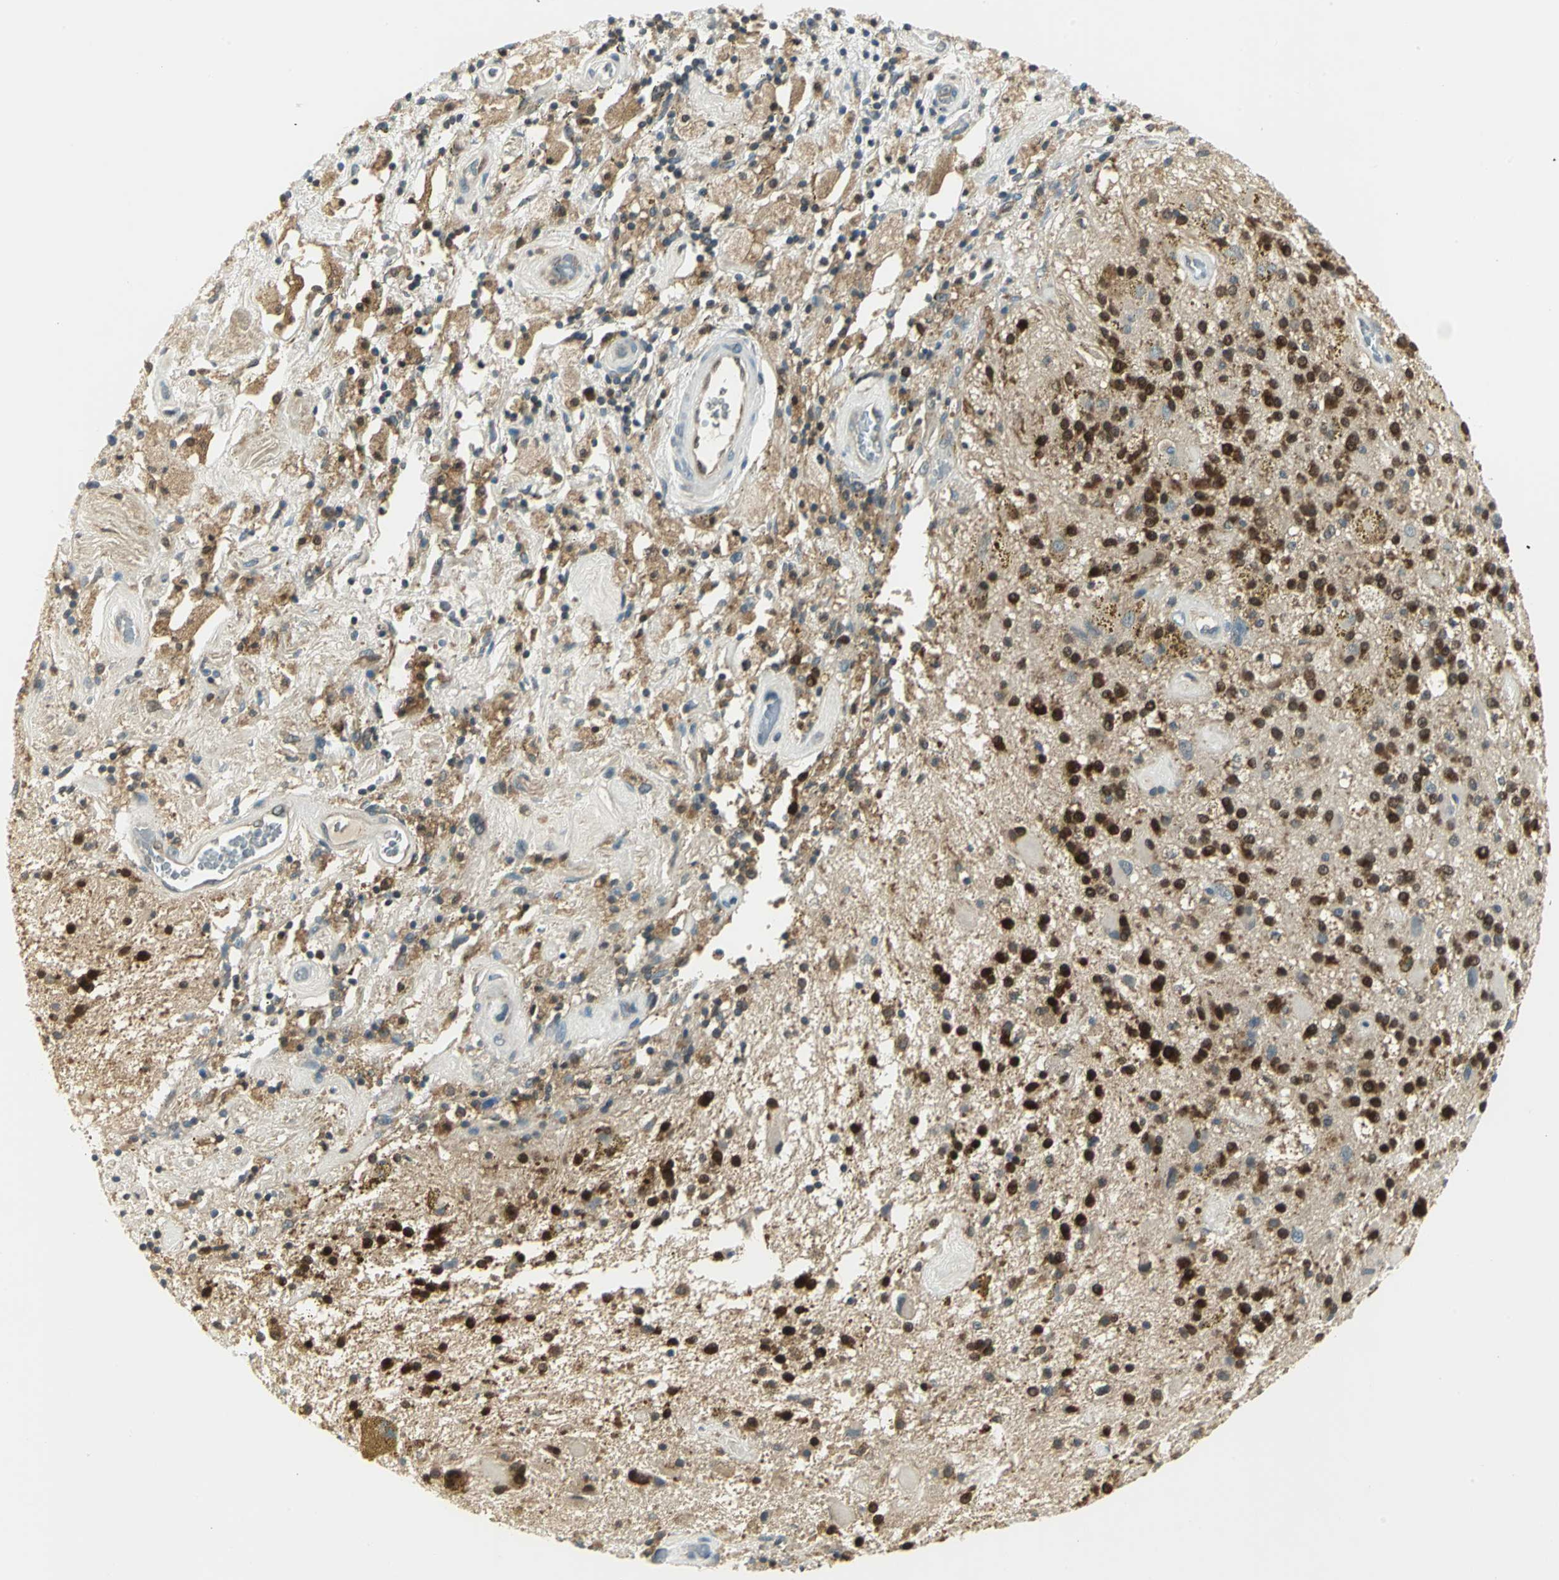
{"staining": {"intensity": "strong", "quantity": ">75%", "location": "cytoplasmic/membranous,nuclear"}, "tissue": "glioma", "cell_type": "Tumor cells", "image_type": "cancer", "snomed": [{"axis": "morphology", "description": "Glioma, malignant, Low grade"}, {"axis": "topography", "description": "Brain"}], "caption": "Immunohistochemical staining of human glioma displays high levels of strong cytoplasmic/membranous and nuclear positivity in approximately >75% of tumor cells. The protein of interest is stained brown, and the nuclei are stained in blue (DAB IHC with brightfield microscopy, high magnification).", "gene": "FYN", "patient": {"sex": "male", "age": 58}}